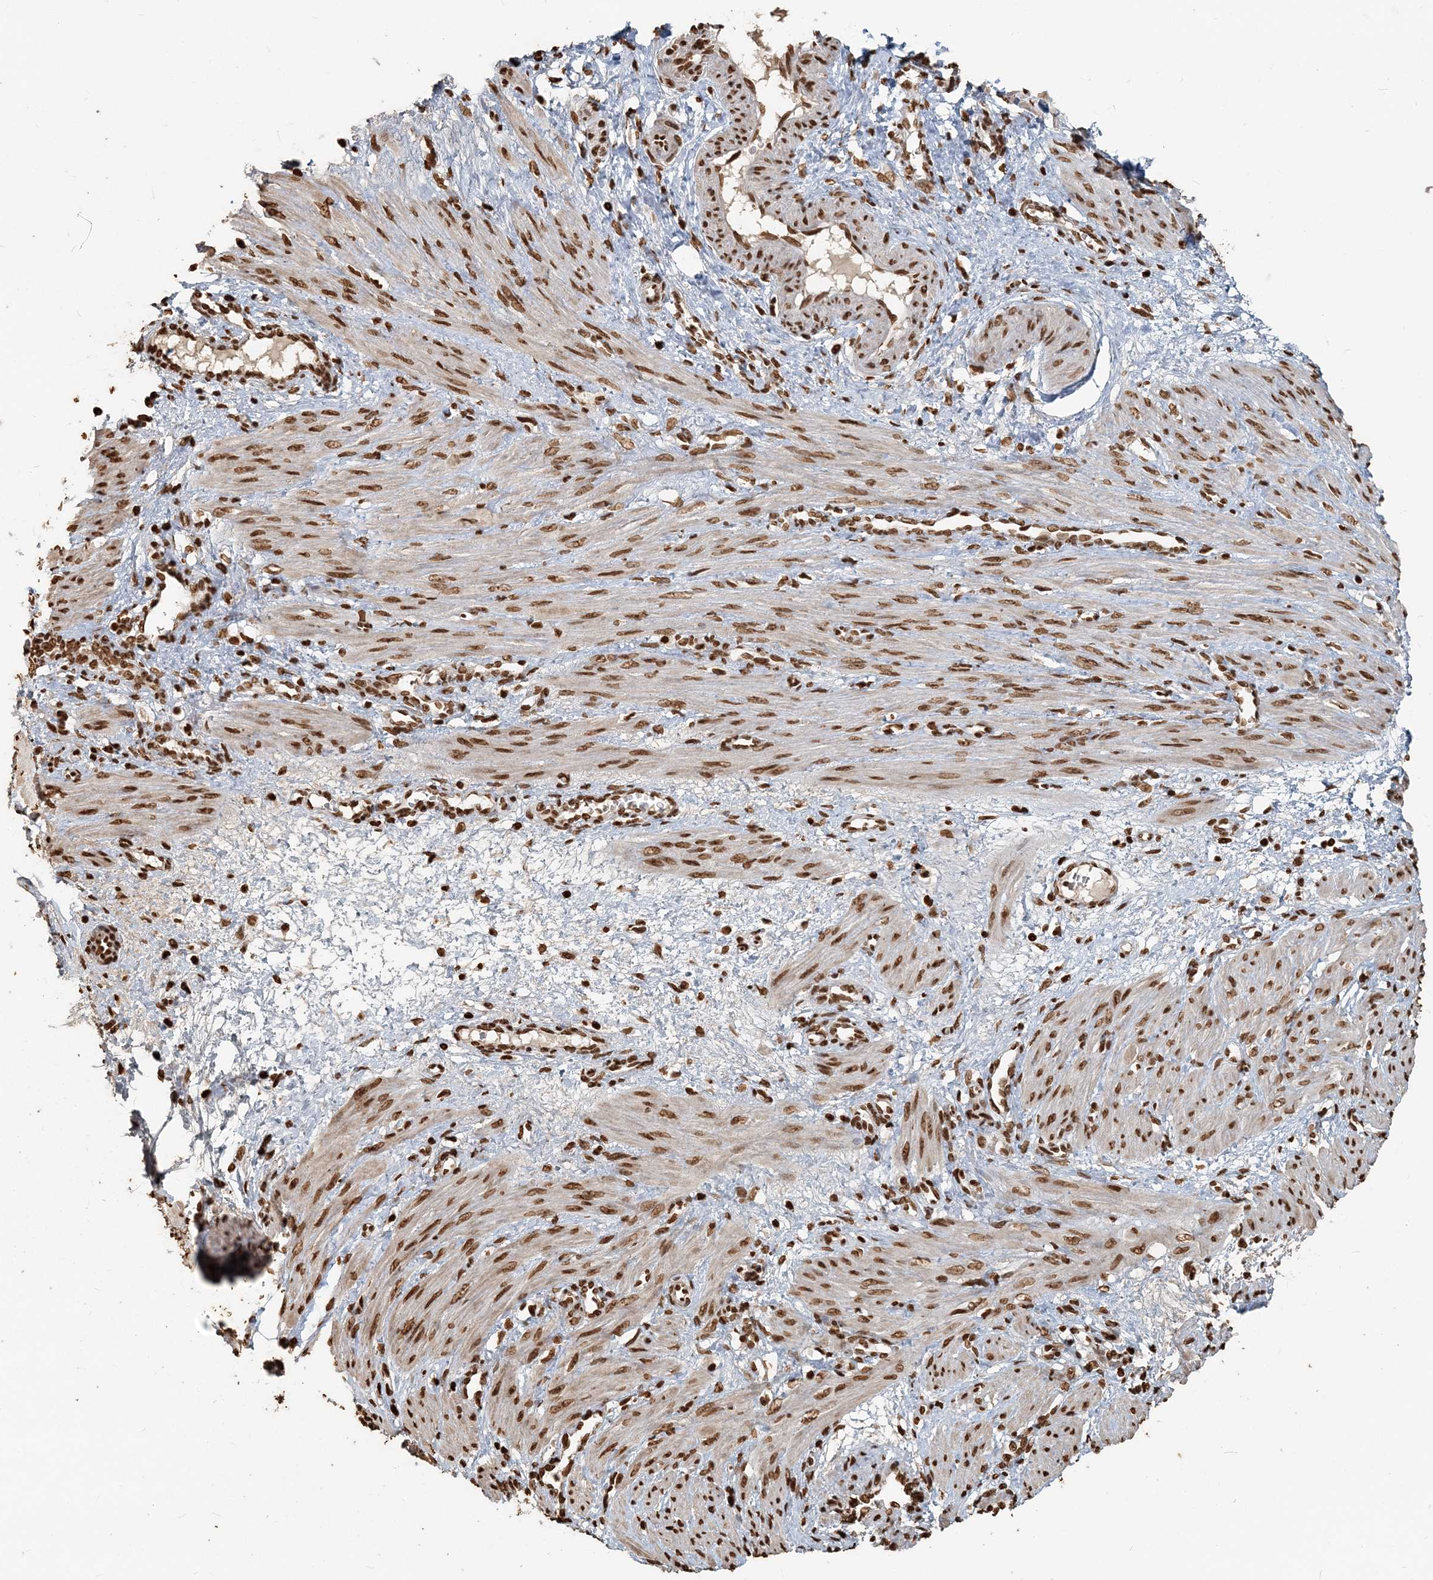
{"staining": {"intensity": "moderate", "quantity": ">75%", "location": "nuclear"}, "tissue": "smooth muscle", "cell_type": "Smooth muscle cells", "image_type": "normal", "snomed": [{"axis": "morphology", "description": "Normal tissue, NOS"}, {"axis": "topography", "description": "Endometrium"}], "caption": "The histopathology image exhibits immunohistochemical staining of unremarkable smooth muscle. There is moderate nuclear expression is seen in about >75% of smooth muscle cells.", "gene": "H3", "patient": {"sex": "female", "age": 33}}